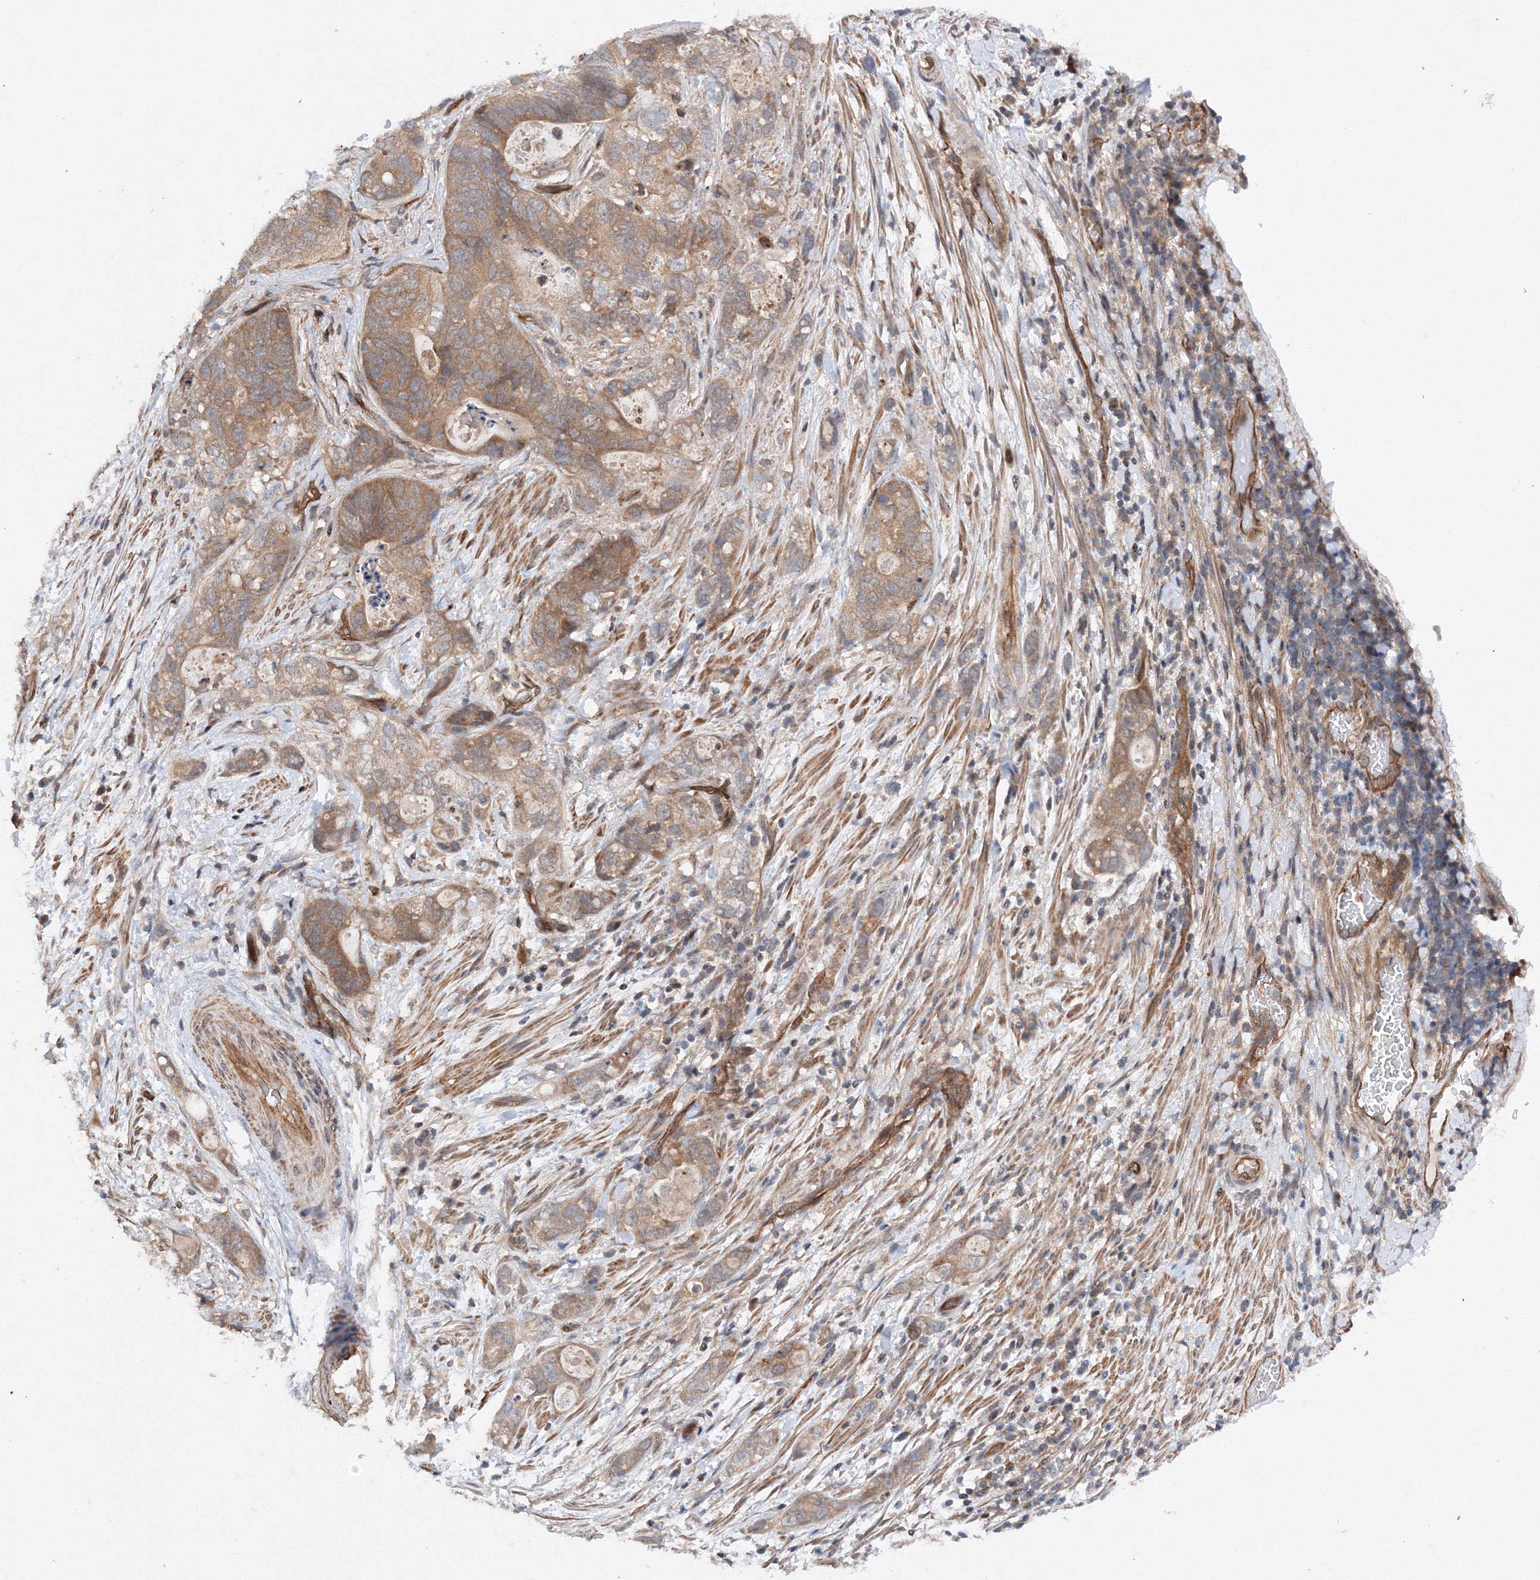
{"staining": {"intensity": "moderate", "quantity": ">75%", "location": "cytoplasmic/membranous"}, "tissue": "stomach cancer", "cell_type": "Tumor cells", "image_type": "cancer", "snomed": [{"axis": "morphology", "description": "Normal tissue, NOS"}, {"axis": "morphology", "description": "Adenocarcinoma, NOS"}, {"axis": "topography", "description": "Stomach"}], "caption": "Tumor cells exhibit medium levels of moderate cytoplasmic/membranous expression in about >75% of cells in human stomach cancer. (DAB IHC with brightfield microscopy, high magnification).", "gene": "DCTD", "patient": {"sex": "female", "age": 89}}